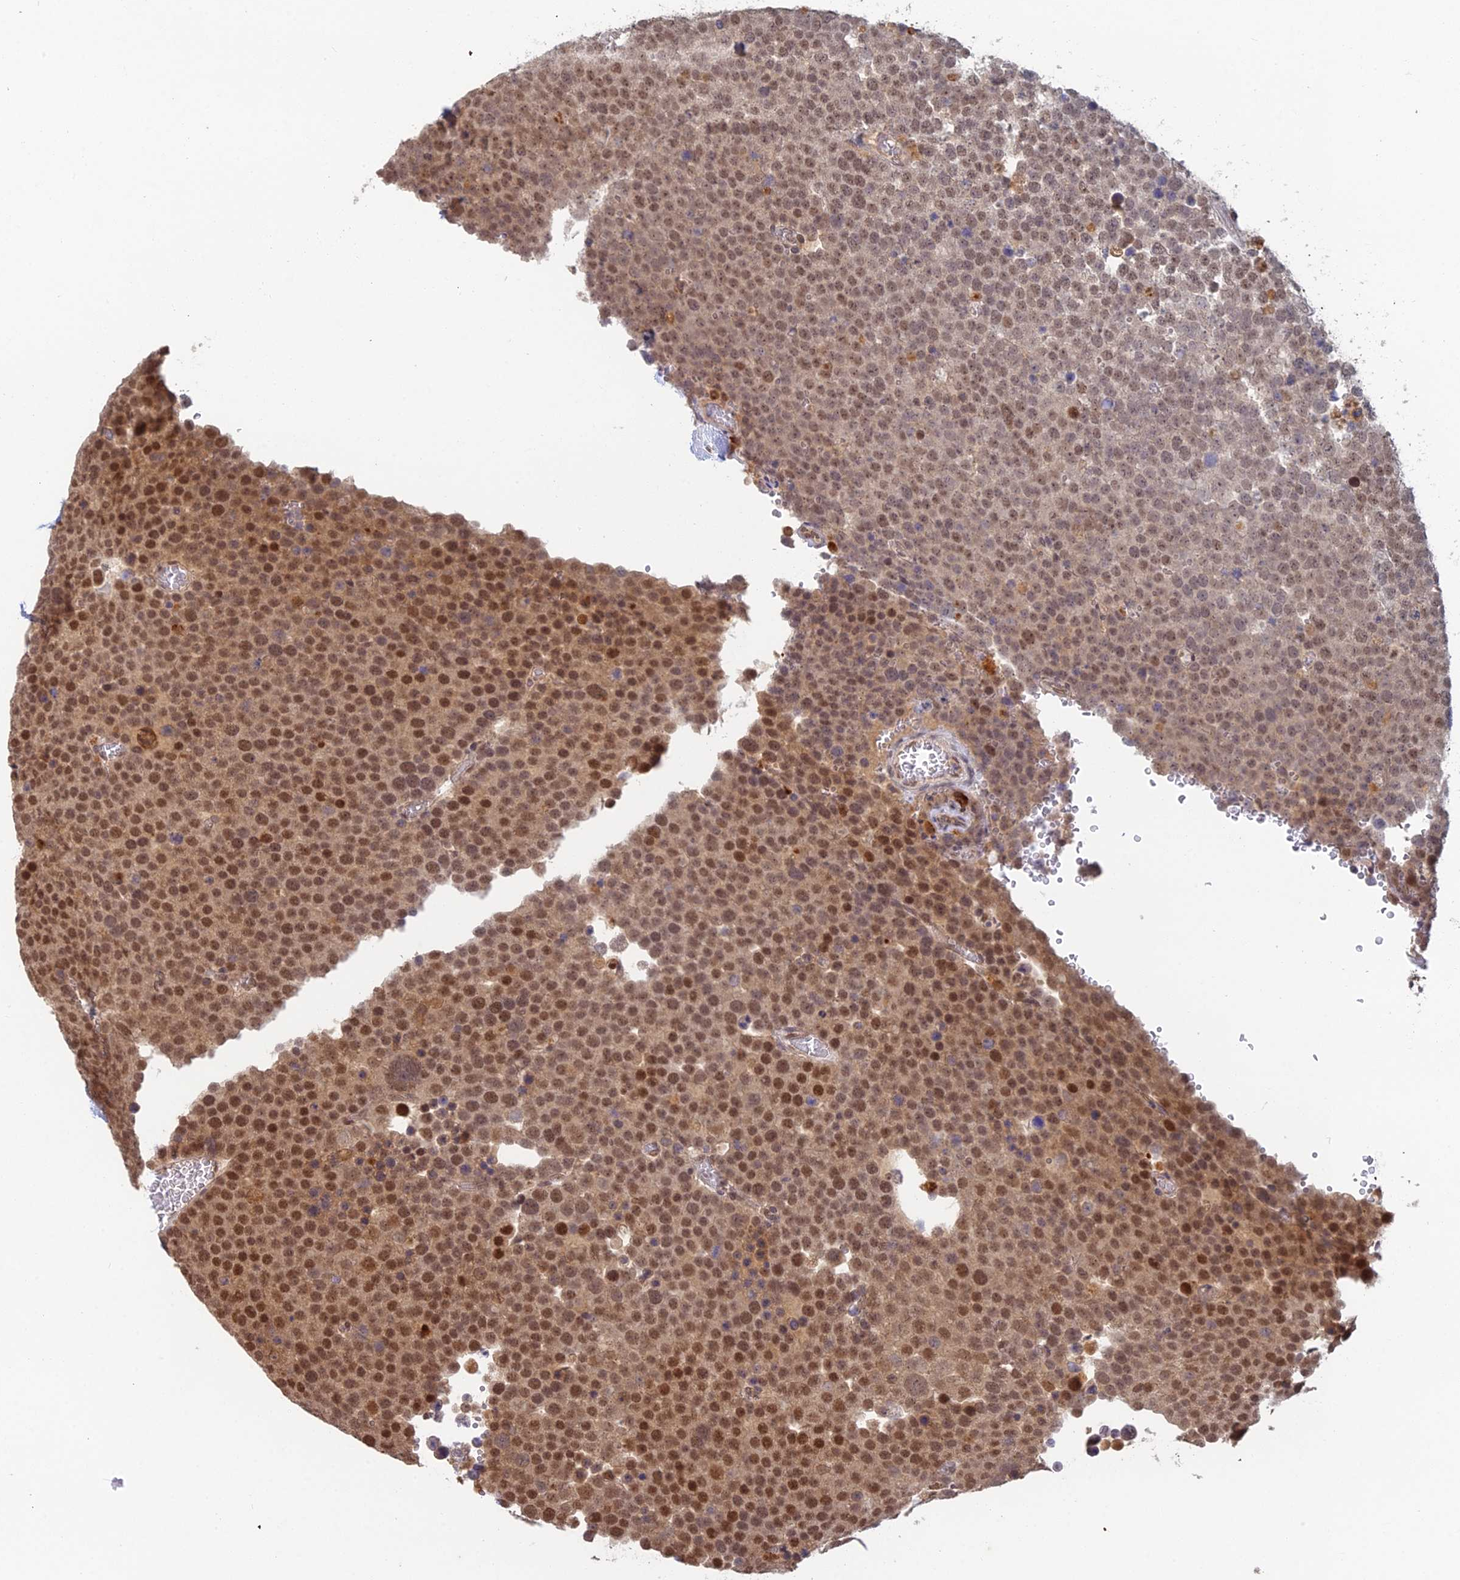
{"staining": {"intensity": "moderate", "quantity": ">75%", "location": "nuclear"}, "tissue": "testis cancer", "cell_type": "Tumor cells", "image_type": "cancer", "snomed": [{"axis": "morphology", "description": "Seminoma, NOS"}, {"axis": "topography", "description": "Testis"}], "caption": "Tumor cells show medium levels of moderate nuclear expression in approximately >75% of cells in testis seminoma.", "gene": "RANBP3", "patient": {"sex": "male", "age": 71}}